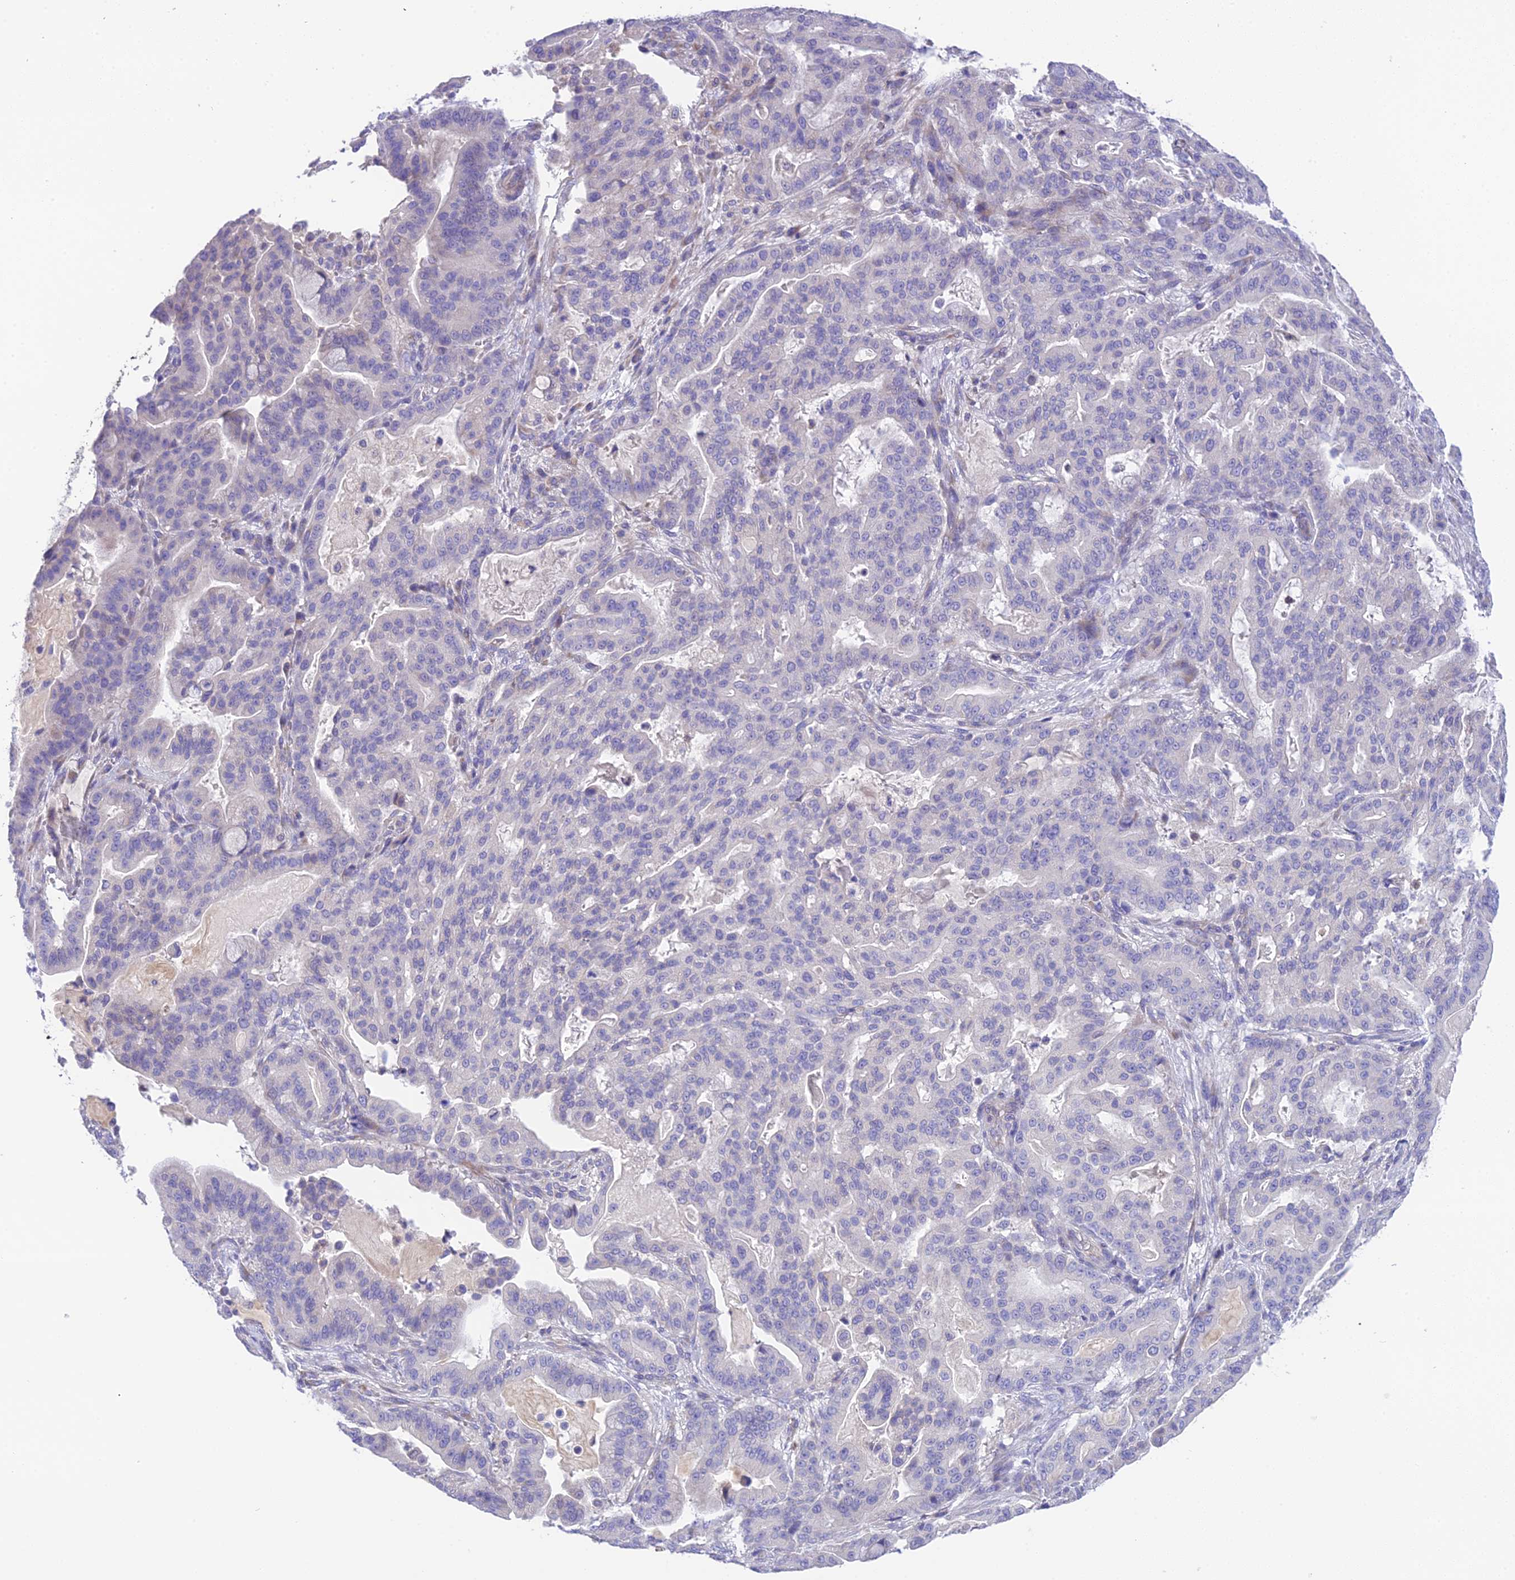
{"staining": {"intensity": "negative", "quantity": "none", "location": "none"}, "tissue": "pancreatic cancer", "cell_type": "Tumor cells", "image_type": "cancer", "snomed": [{"axis": "morphology", "description": "Adenocarcinoma, NOS"}, {"axis": "topography", "description": "Pancreas"}], "caption": "IHC of pancreatic cancer (adenocarcinoma) demonstrates no expression in tumor cells.", "gene": "KIAA0408", "patient": {"sex": "male", "age": 63}}